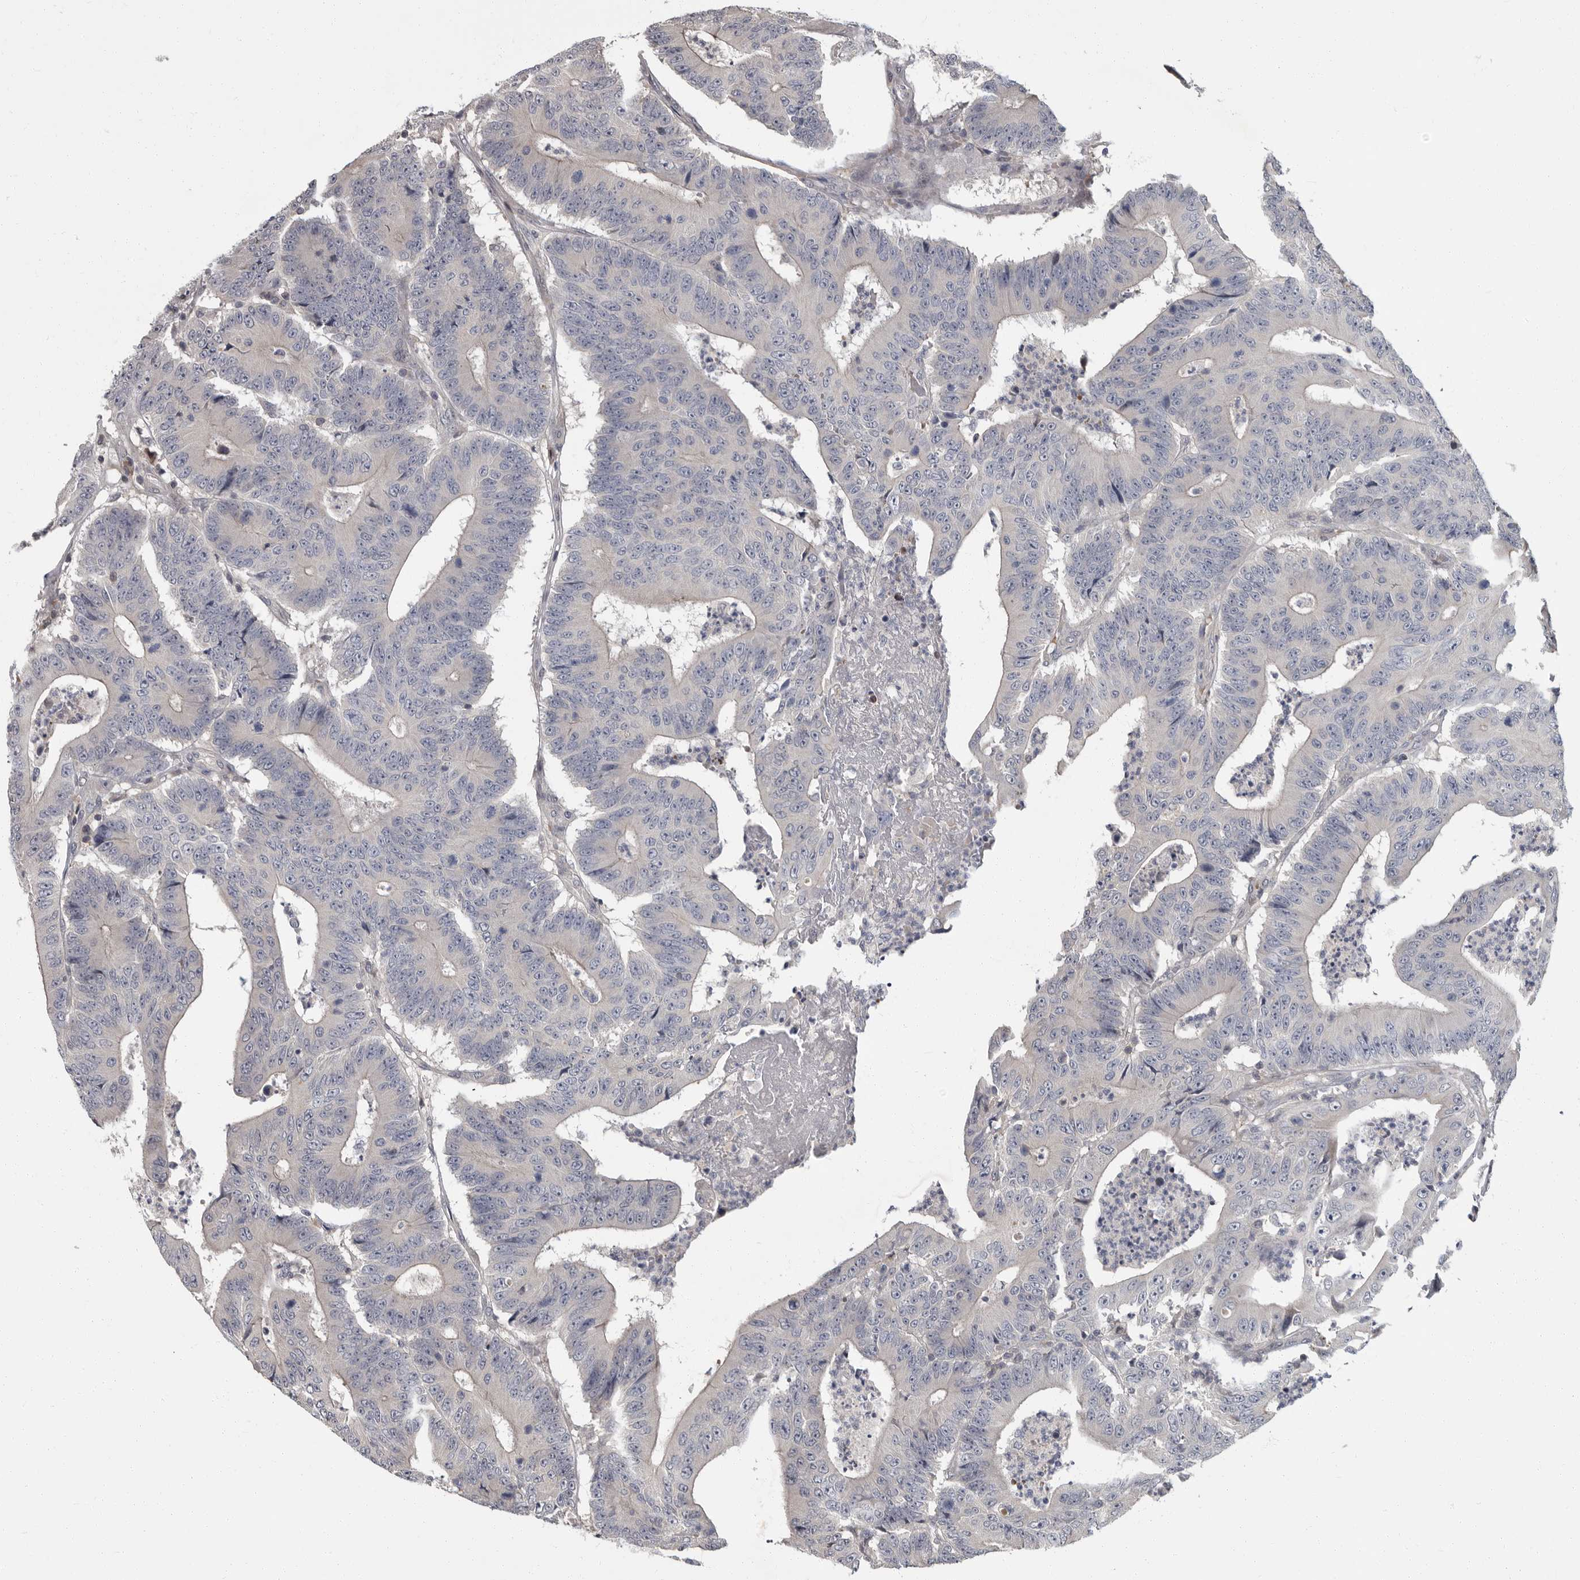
{"staining": {"intensity": "weak", "quantity": "25%-75%", "location": "cytoplasmic/membranous"}, "tissue": "colorectal cancer", "cell_type": "Tumor cells", "image_type": "cancer", "snomed": [{"axis": "morphology", "description": "Adenocarcinoma, NOS"}, {"axis": "topography", "description": "Colon"}], "caption": "There is low levels of weak cytoplasmic/membranous staining in tumor cells of colorectal cancer (adenocarcinoma), as demonstrated by immunohistochemical staining (brown color).", "gene": "PDE7A", "patient": {"sex": "male", "age": 83}}